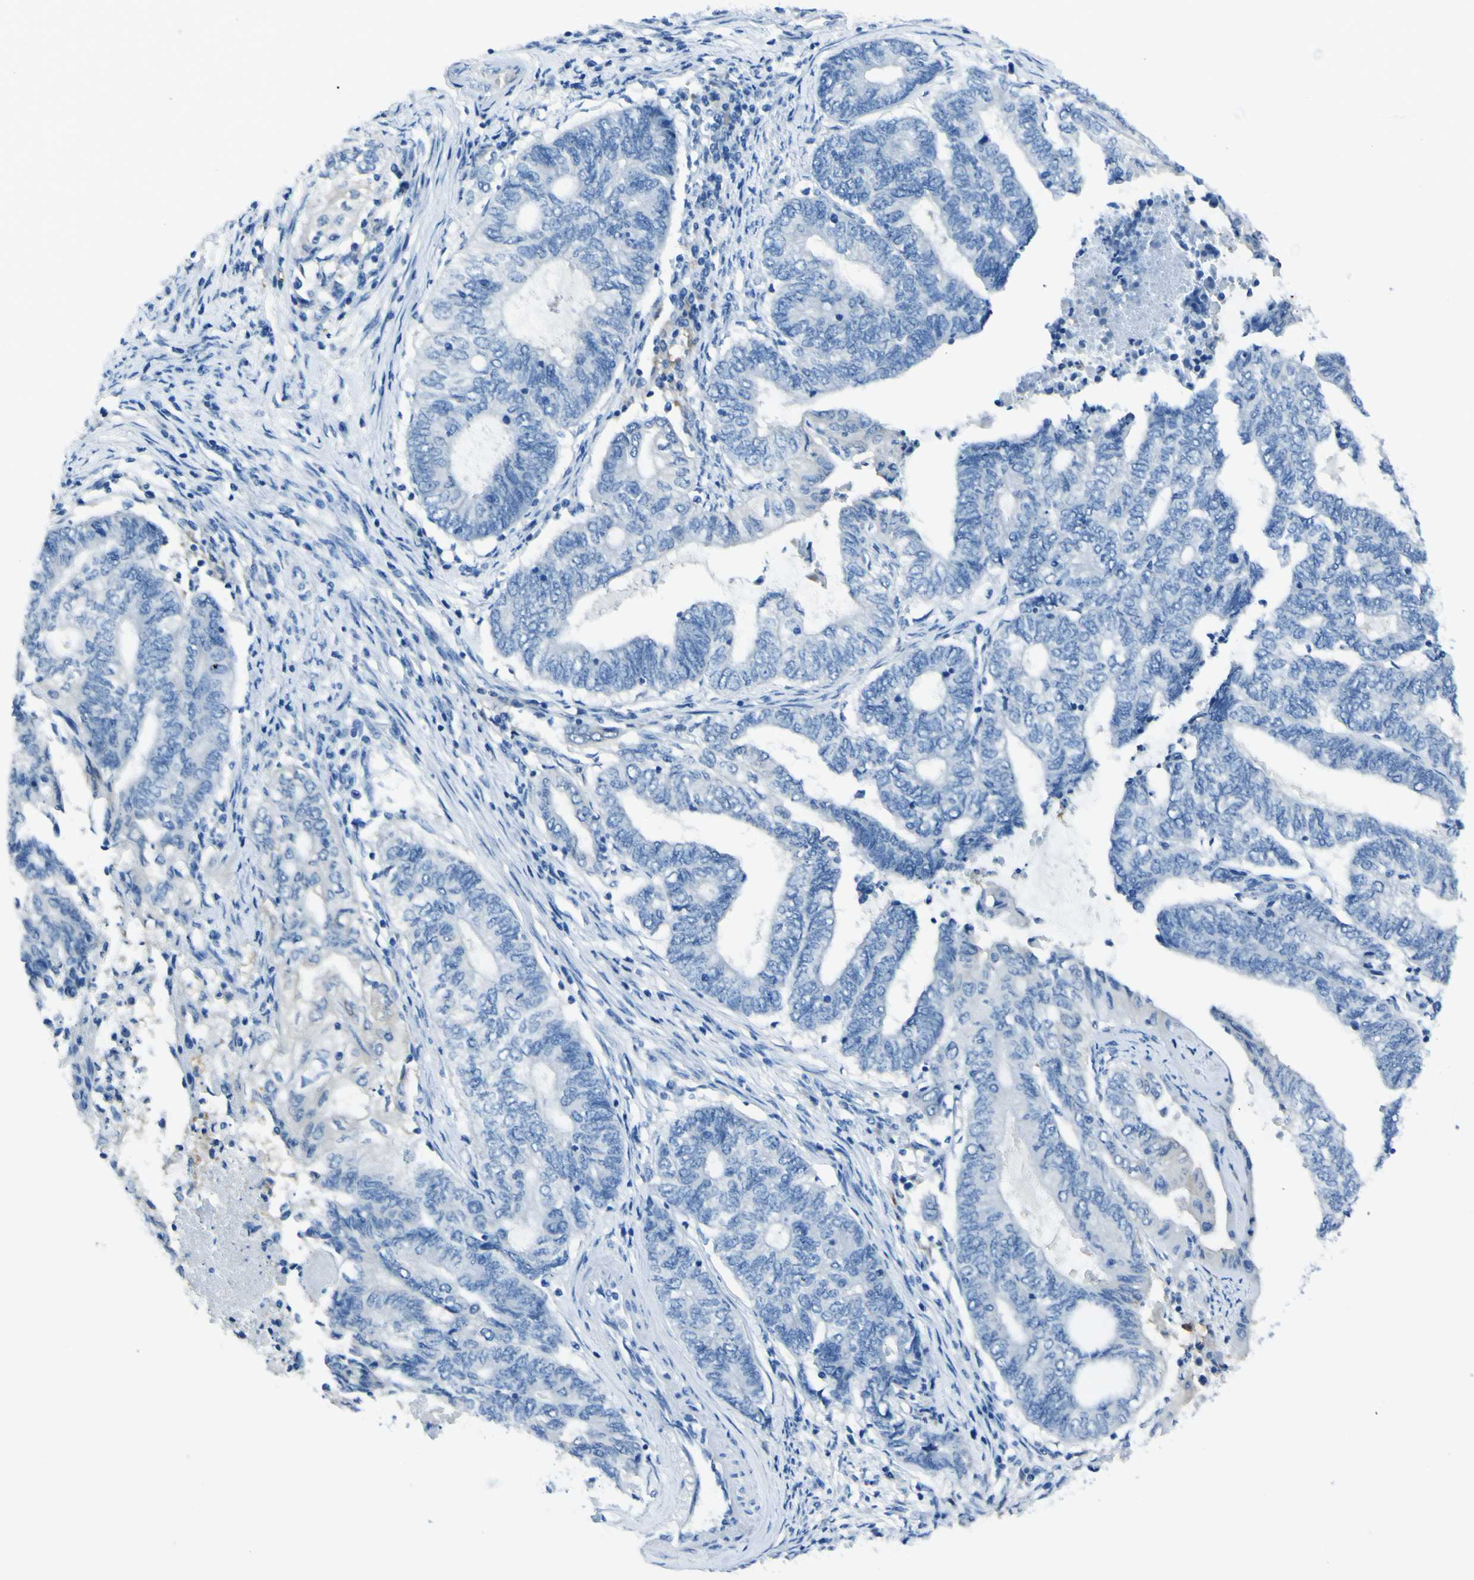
{"staining": {"intensity": "negative", "quantity": "none", "location": "none"}, "tissue": "endometrial cancer", "cell_type": "Tumor cells", "image_type": "cancer", "snomed": [{"axis": "morphology", "description": "Adenocarcinoma, NOS"}, {"axis": "topography", "description": "Uterus"}, {"axis": "topography", "description": "Endometrium"}], "caption": "Immunohistochemistry (IHC) of endometrial cancer (adenocarcinoma) exhibits no staining in tumor cells.", "gene": "PHKG1", "patient": {"sex": "female", "age": 70}}